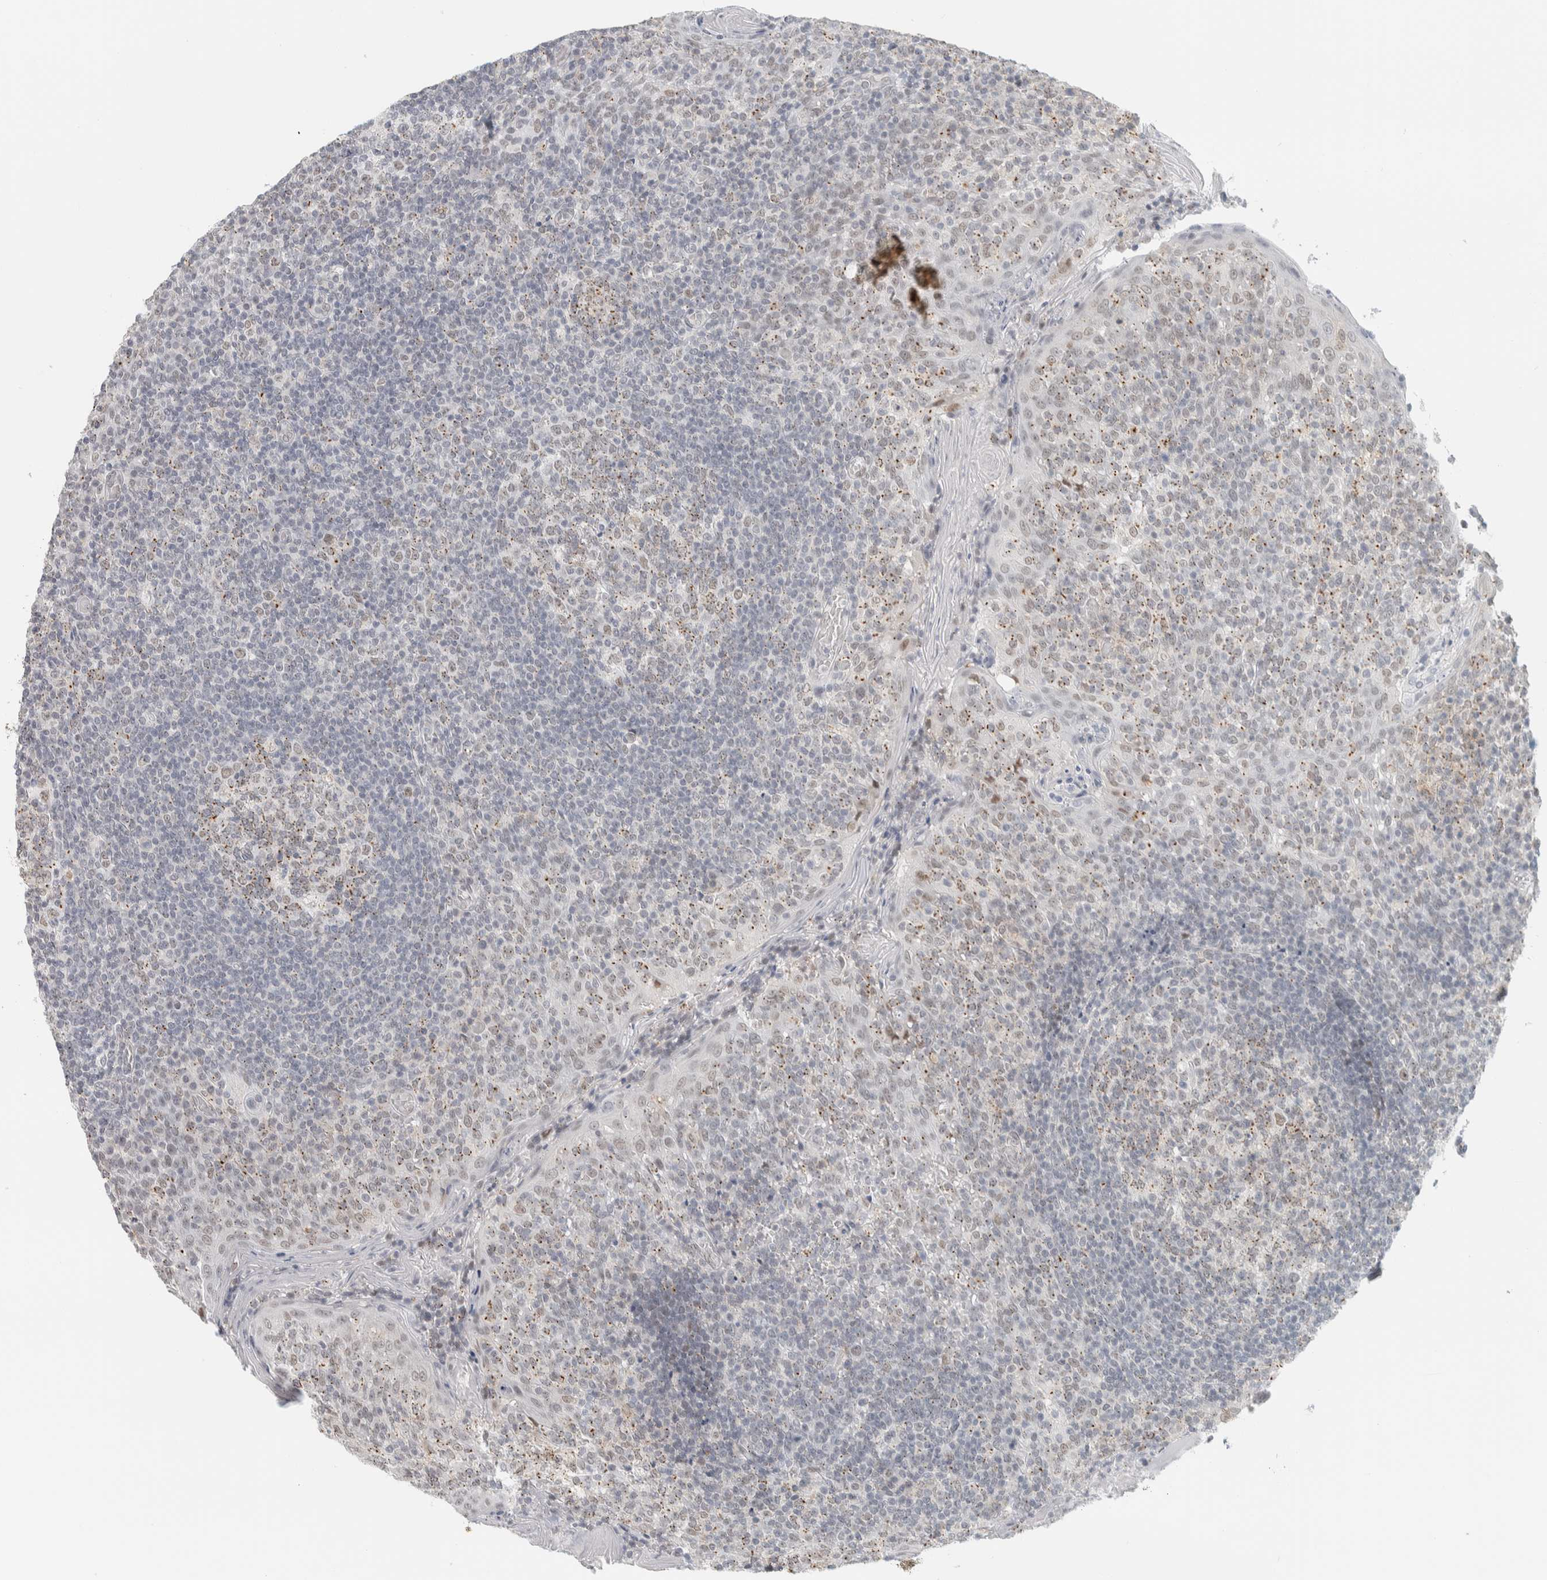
{"staining": {"intensity": "weak", "quantity": ">75%", "location": "cytoplasmic/membranous"}, "tissue": "tonsil", "cell_type": "Germinal center cells", "image_type": "normal", "snomed": [{"axis": "morphology", "description": "Normal tissue, NOS"}, {"axis": "topography", "description": "Tonsil"}], "caption": "Approximately >75% of germinal center cells in unremarkable human tonsil reveal weak cytoplasmic/membranous protein staining as visualized by brown immunohistochemical staining.", "gene": "CDH17", "patient": {"sex": "female", "age": 19}}